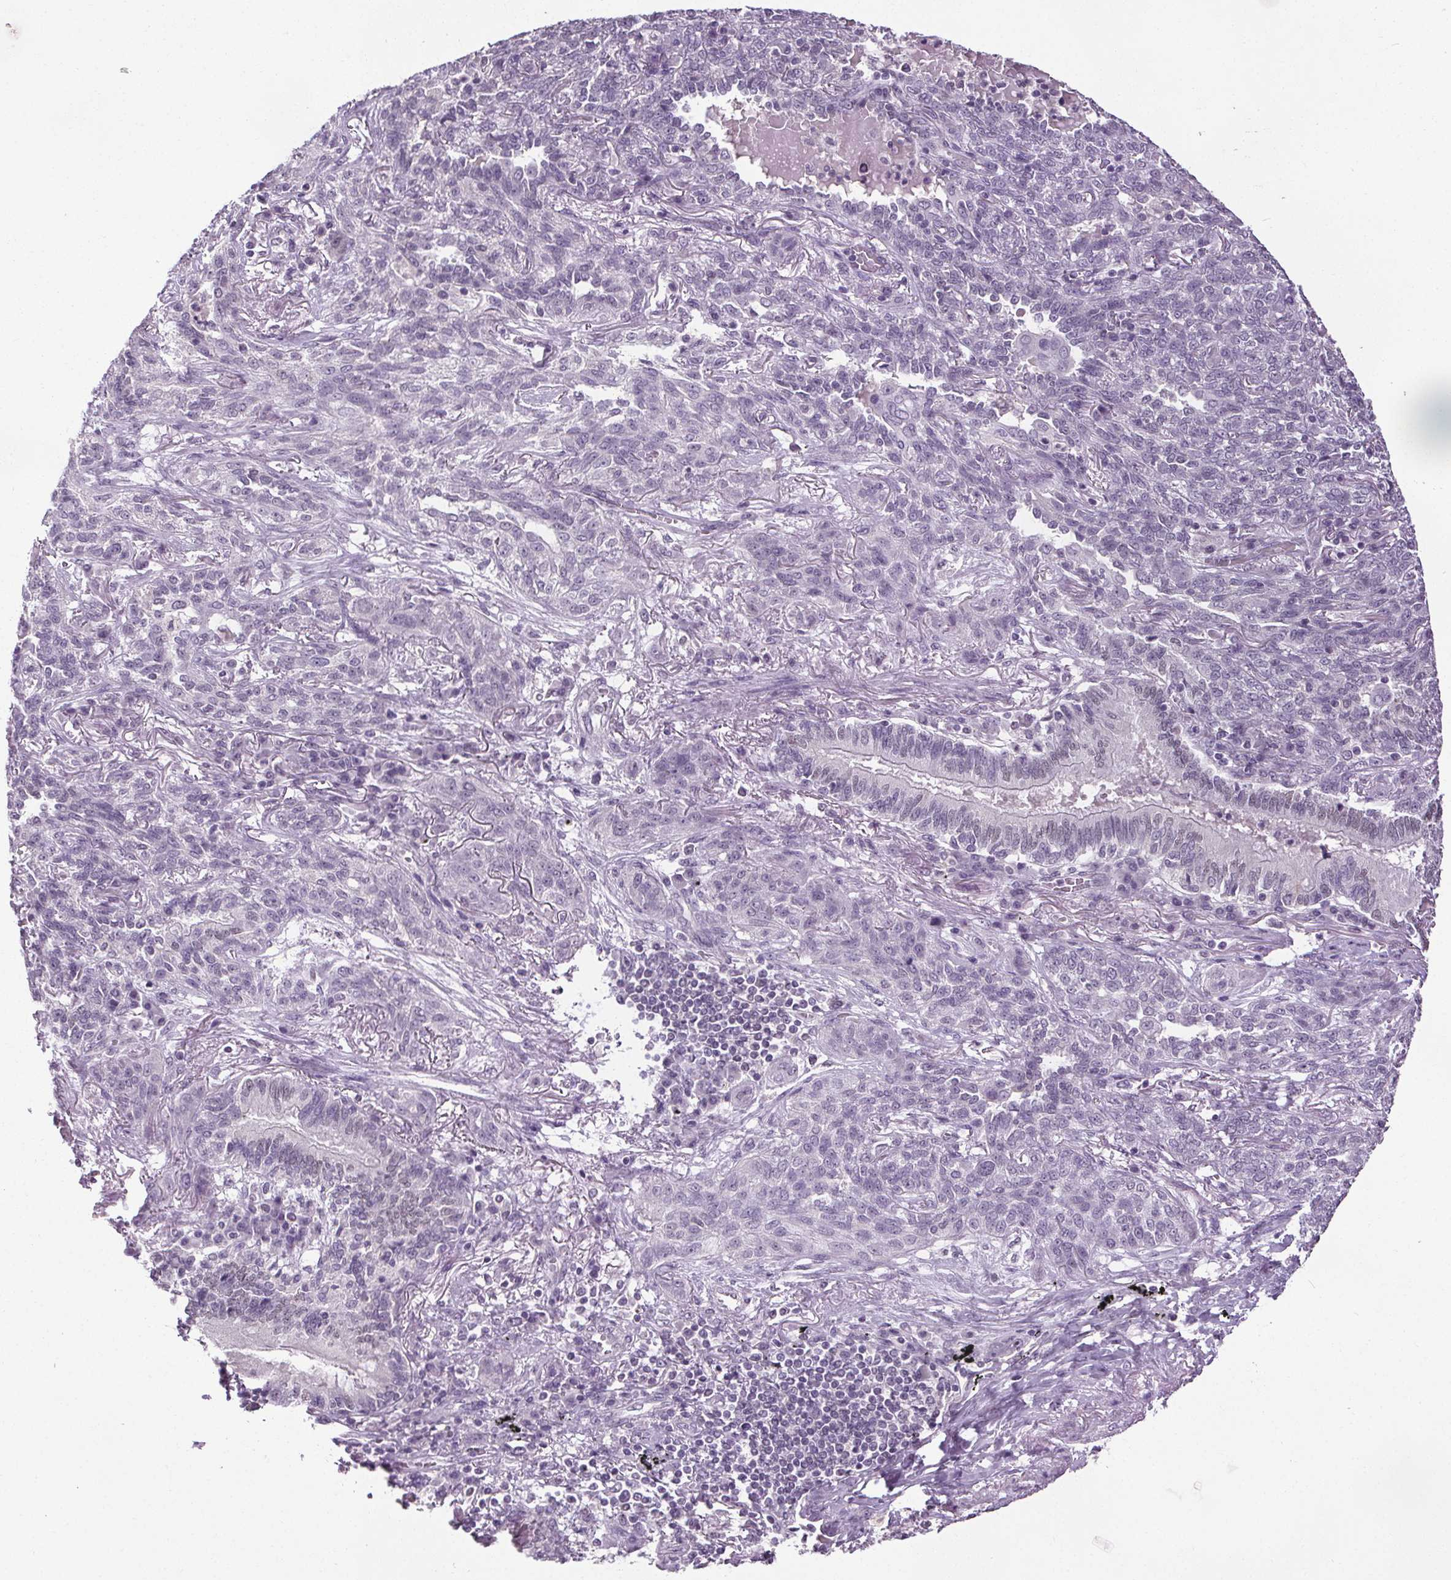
{"staining": {"intensity": "negative", "quantity": "none", "location": "none"}, "tissue": "lung cancer", "cell_type": "Tumor cells", "image_type": "cancer", "snomed": [{"axis": "morphology", "description": "Squamous cell carcinoma, NOS"}, {"axis": "topography", "description": "Lung"}], "caption": "Lung cancer (squamous cell carcinoma) was stained to show a protein in brown. There is no significant expression in tumor cells.", "gene": "SLC2A9", "patient": {"sex": "female", "age": 70}}